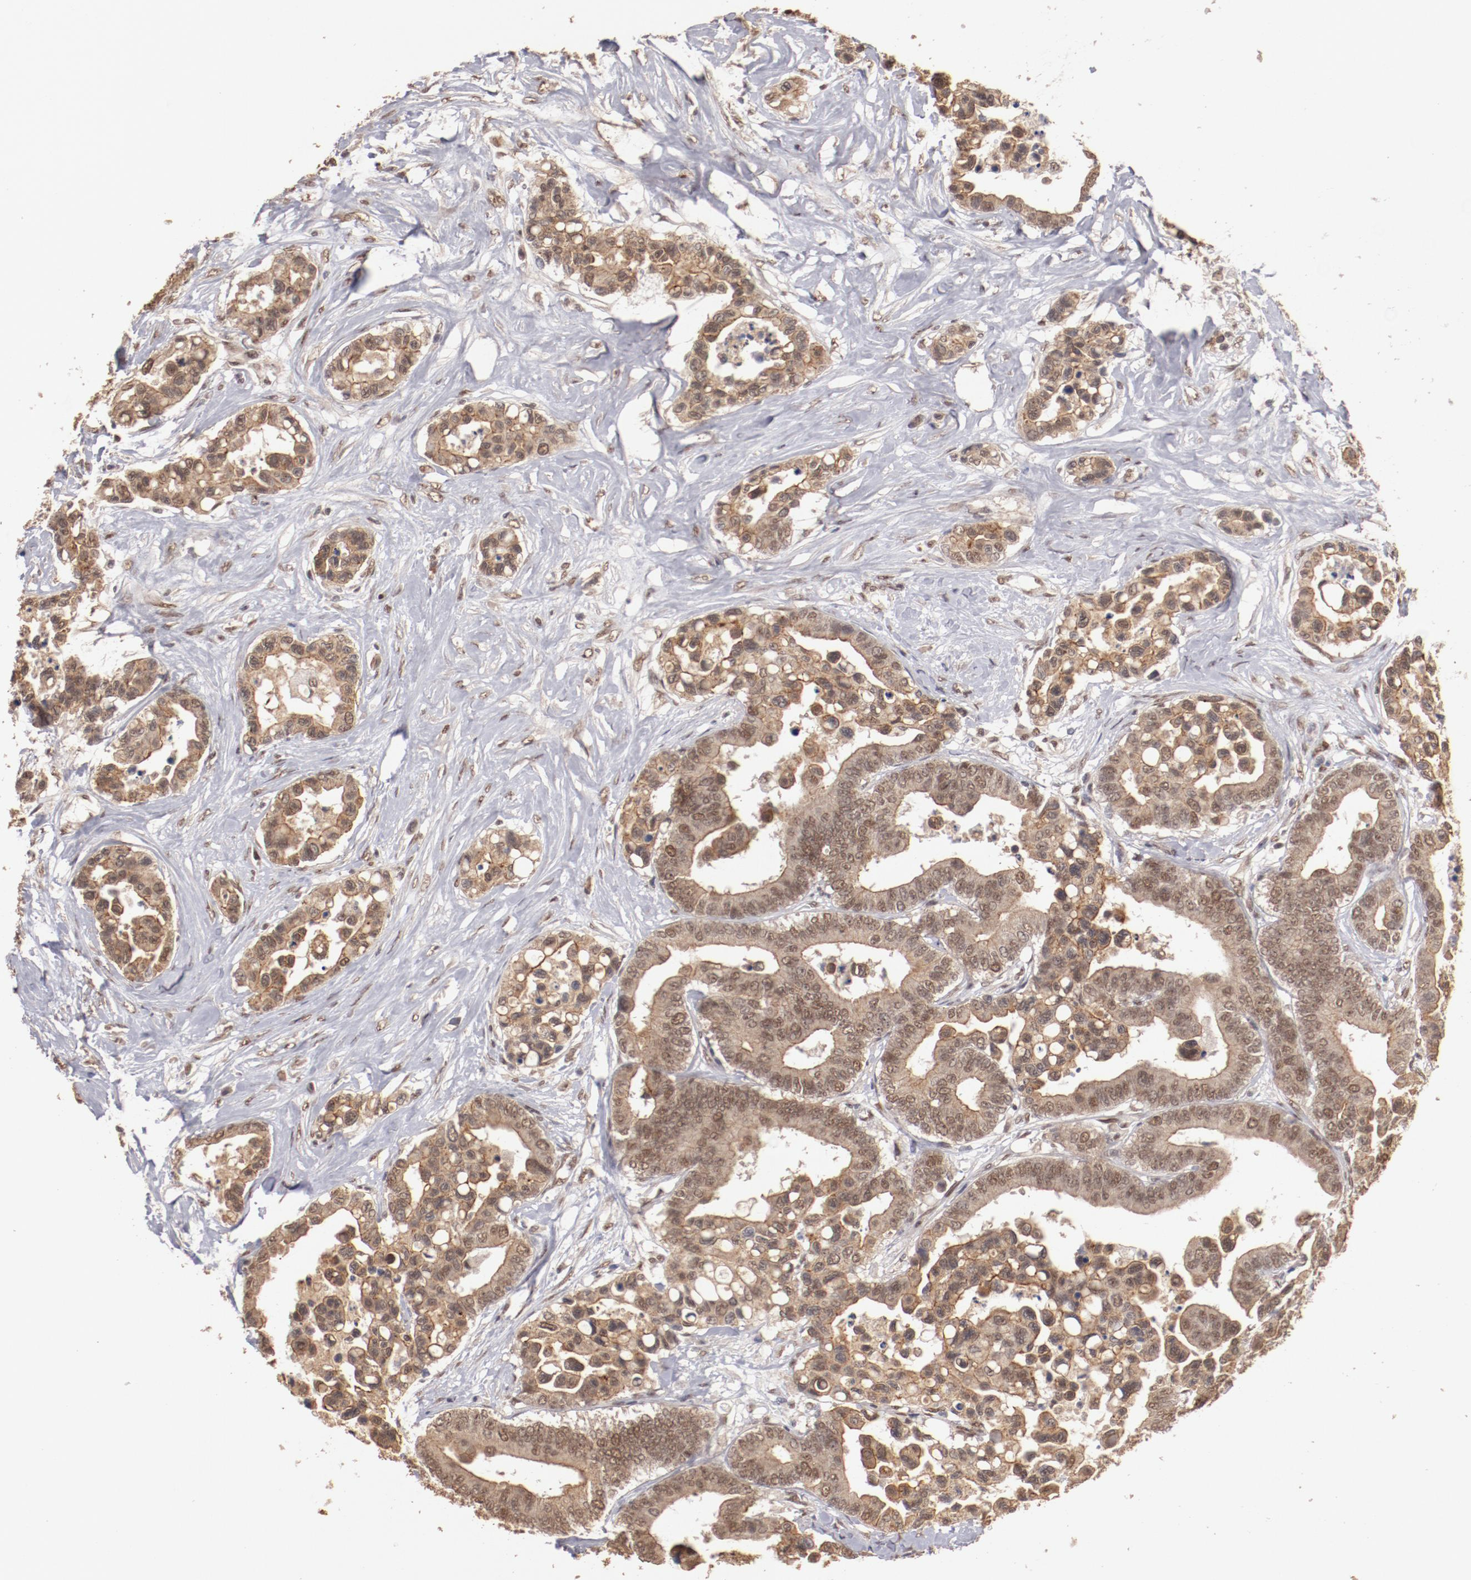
{"staining": {"intensity": "moderate", "quantity": ">75%", "location": "cytoplasmic/membranous,nuclear"}, "tissue": "colorectal cancer", "cell_type": "Tumor cells", "image_type": "cancer", "snomed": [{"axis": "morphology", "description": "Adenocarcinoma, NOS"}, {"axis": "topography", "description": "Colon"}], "caption": "Adenocarcinoma (colorectal) was stained to show a protein in brown. There is medium levels of moderate cytoplasmic/membranous and nuclear positivity in about >75% of tumor cells. Nuclei are stained in blue.", "gene": "CLOCK", "patient": {"sex": "male", "age": 82}}